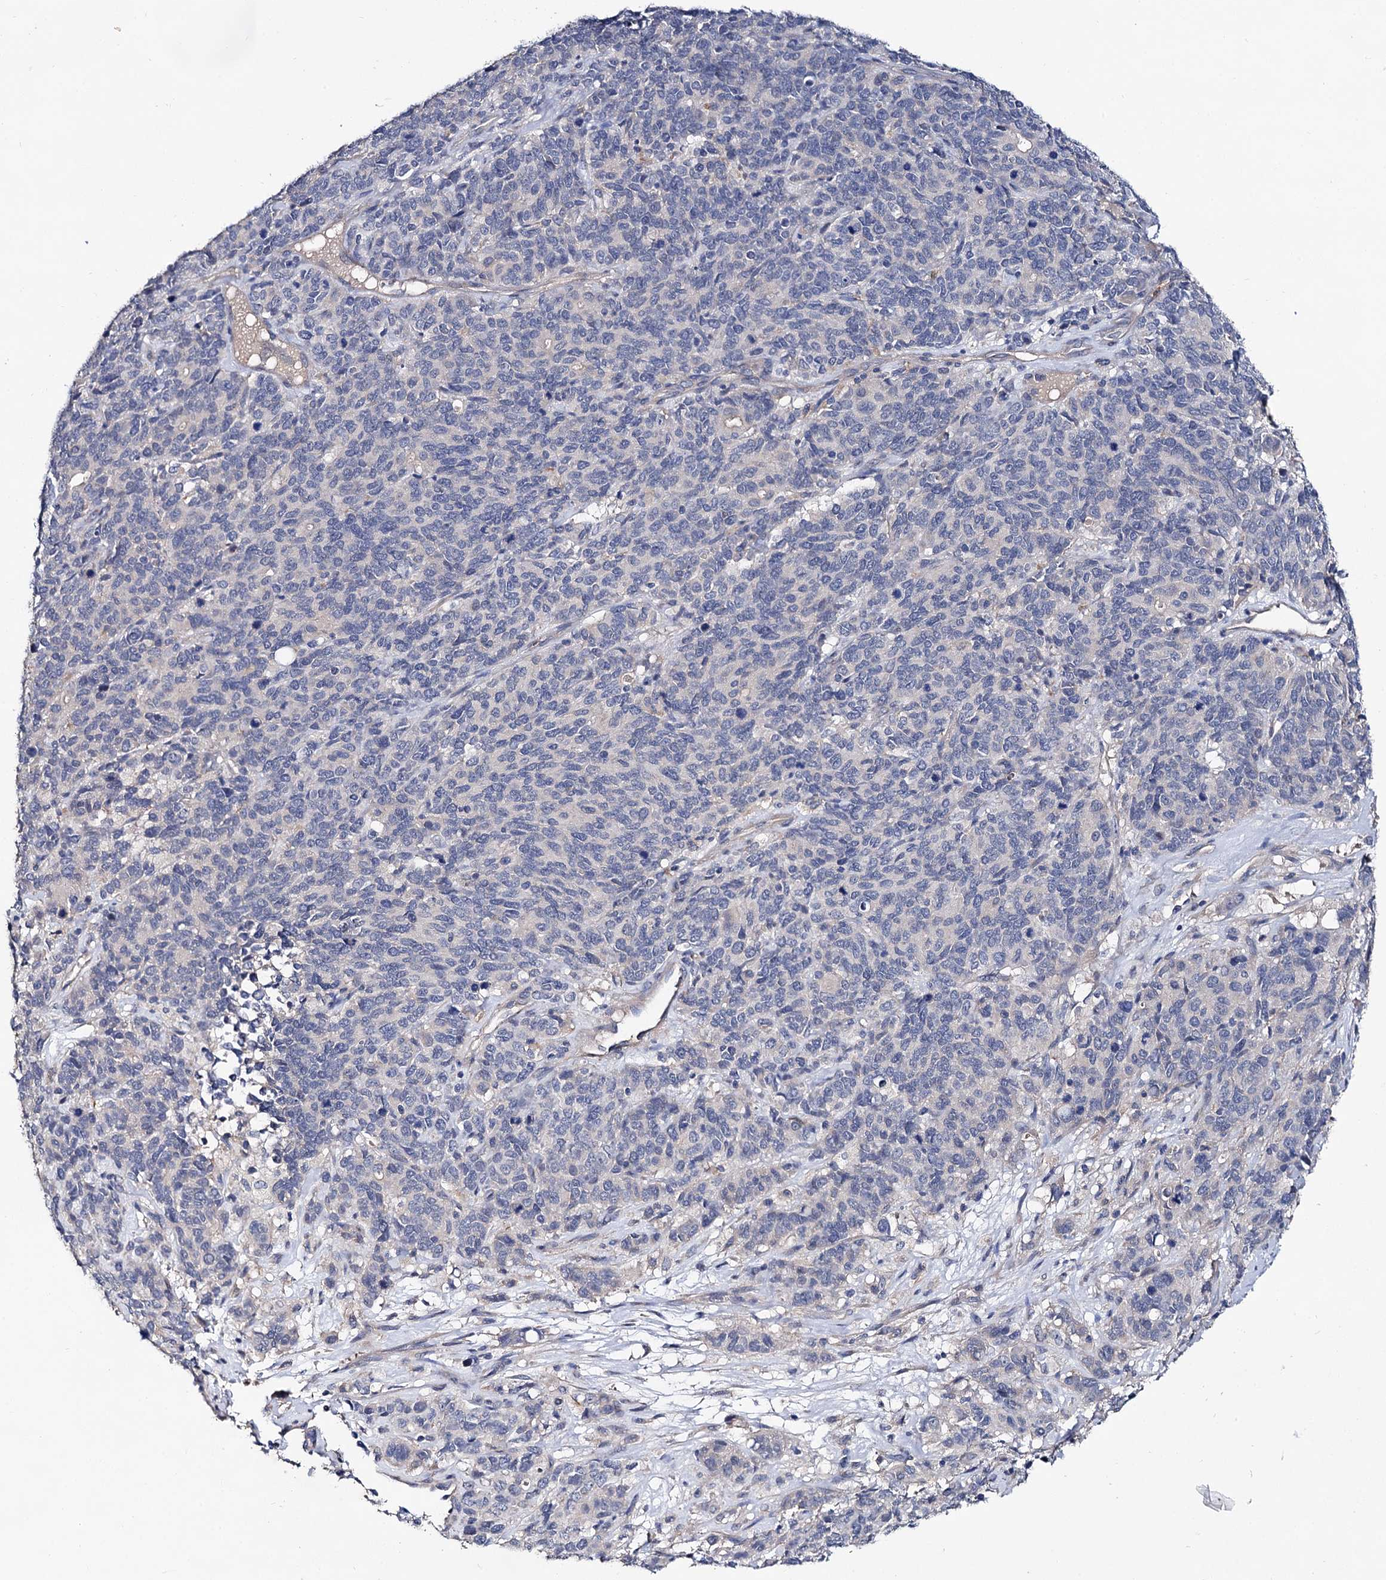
{"staining": {"intensity": "negative", "quantity": "none", "location": "none"}, "tissue": "cervical cancer", "cell_type": "Tumor cells", "image_type": "cancer", "snomed": [{"axis": "morphology", "description": "Squamous cell carcinoma, NOS"}, {"axis": "topography", "description": "Cervix"}], "caption": "Cervical squamous cell carcinoma stained for a protein using immunohistochemistry reveals no expression tumor cells.", "gene": "HVCN1", "patient": {"sex": "female", "age": 60}}